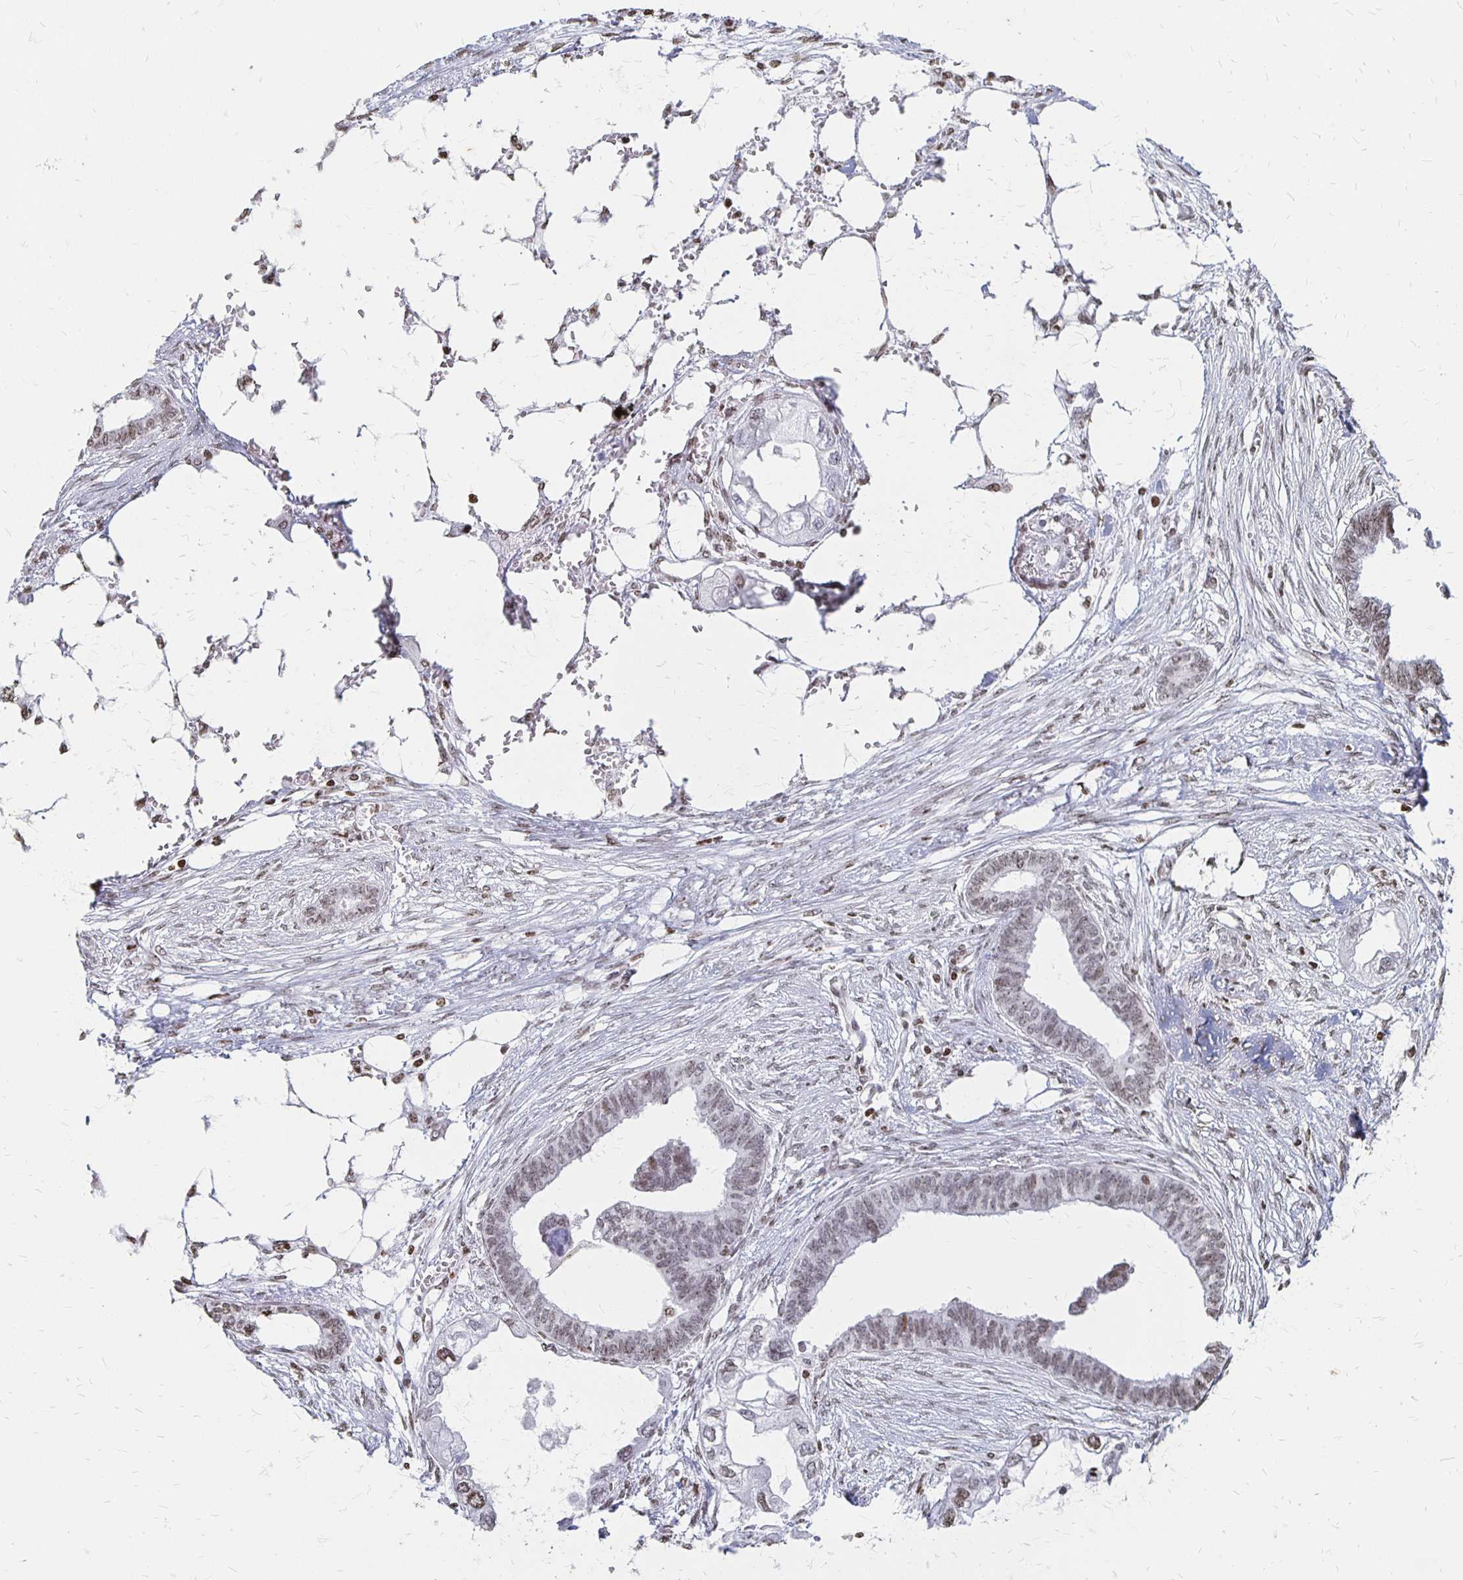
{"staining": {"intensity": "weak", "quantity": "<25%", "location": "nuclear"}, "tissue": "endometrial cancer", "cell_type": "Tumor cells", "image_type": "cancer", "snomed": [{"axis": "morphology", "description": "Adenocarcinoma, NOS"}, {"axis": "morphology", "description": "Adenocarcinoma, metastatic, NOS"}, {"axis": "topography", "description": "Adipose tissue"}, {"axis": "topography", "description": "Endometrium"}], "caption": "The immunohistochemistry (IHC) micrograph has no significant staining in tumor cells of endometrial adenocarcinoma tissue.", "gene": "ZNF280C", "patient": {"sex": "female", "age": 67}}